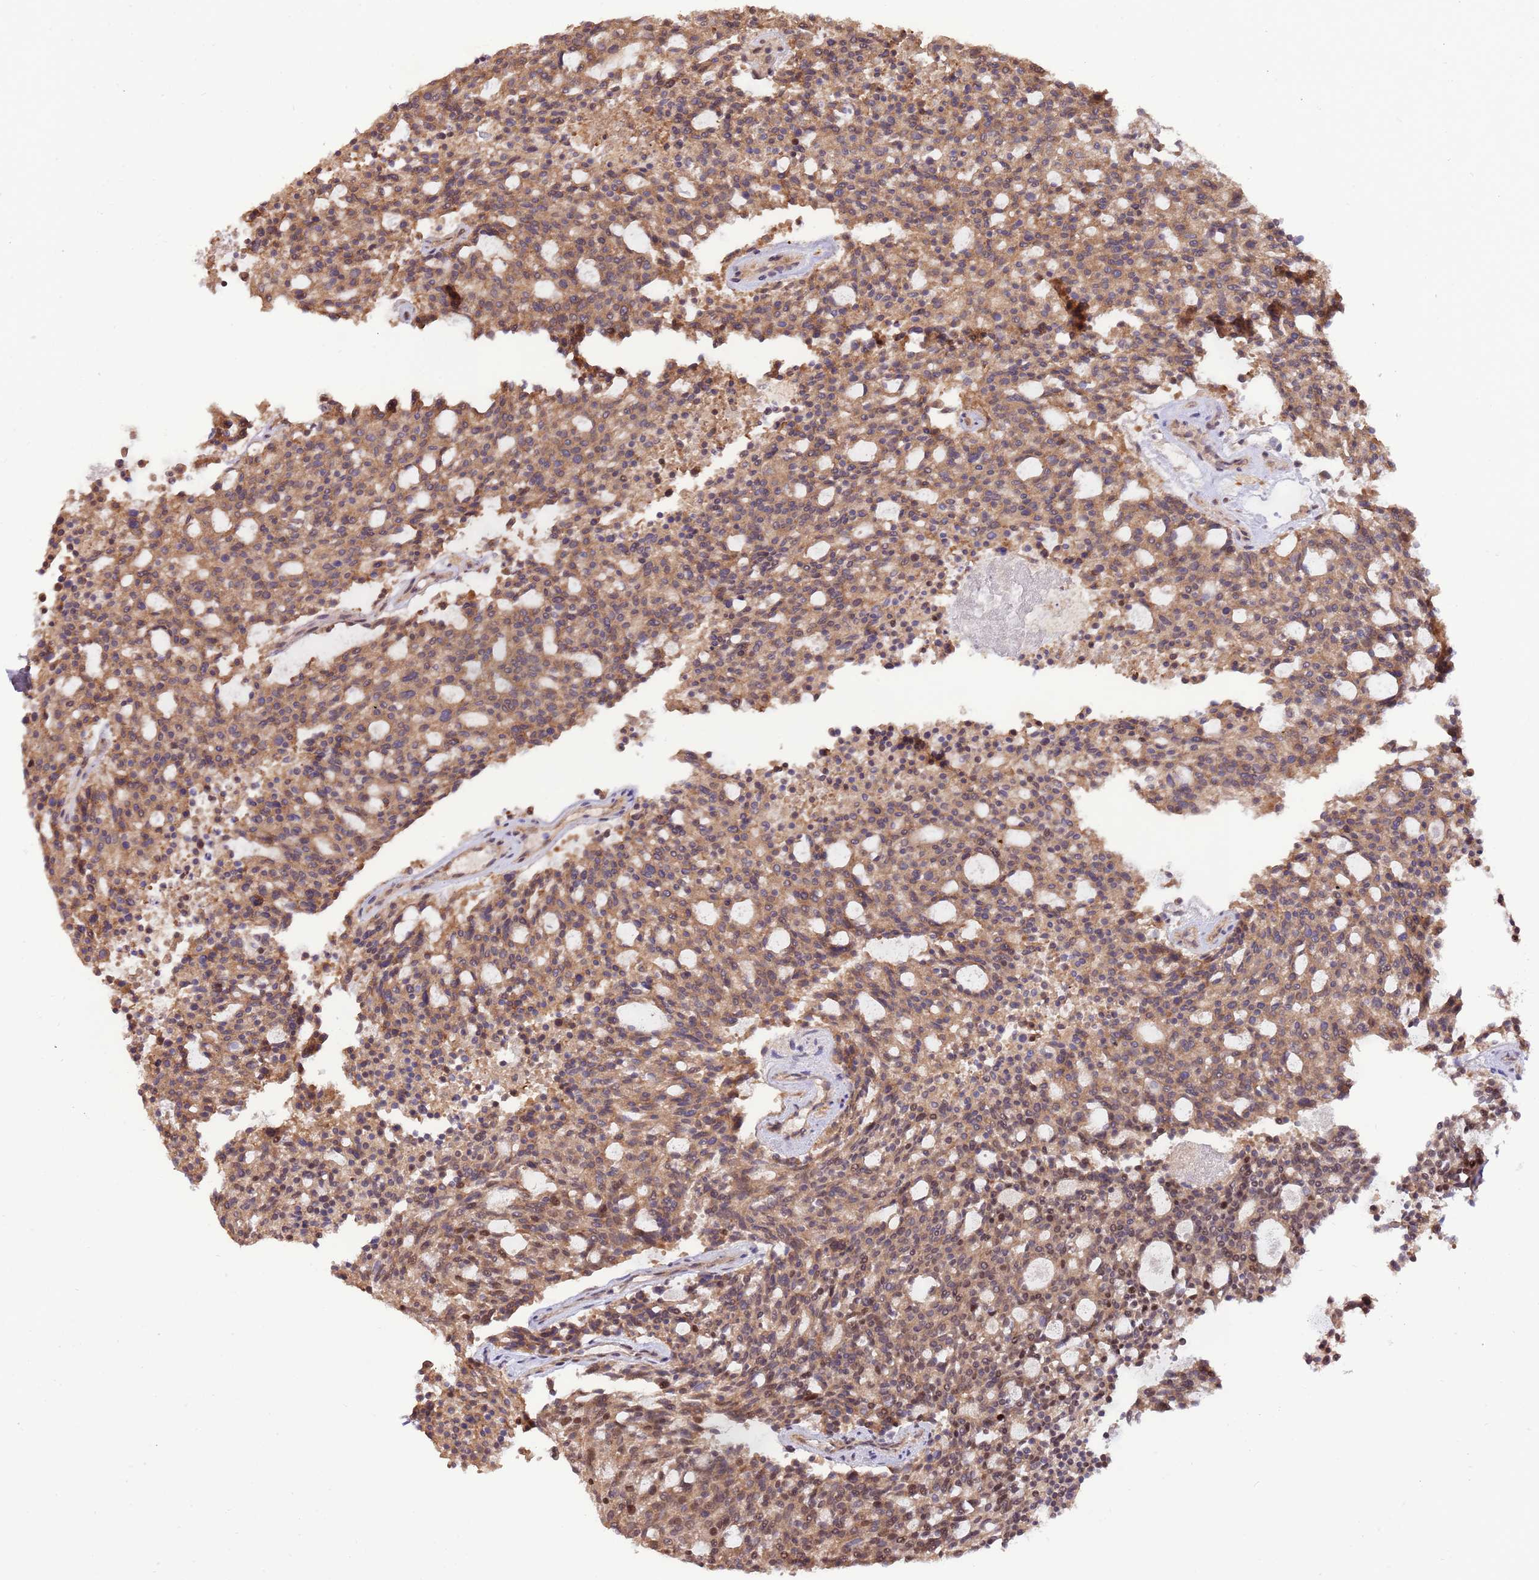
{"staining": {"intensity": "moderate", "quantity": ">75%", "location": "cytoplasmic/membranous,nuclear"}, "tissue": "carcinoid", "cell_type": "Tumor cells", "image_type": "cancer", "snomed": [{"axis": "morphology", "description": "Carcinoid, malignant, NOS"}, {"axis": "topography", "description": "Pancreas"}], "caption": "Carcinoid stained for a protein displays moderate cytoplasmic/membranous and nuclear positivity in tumor cells.", "gene": "RIF1", "patient": {"sex": "female", "age": 54}}